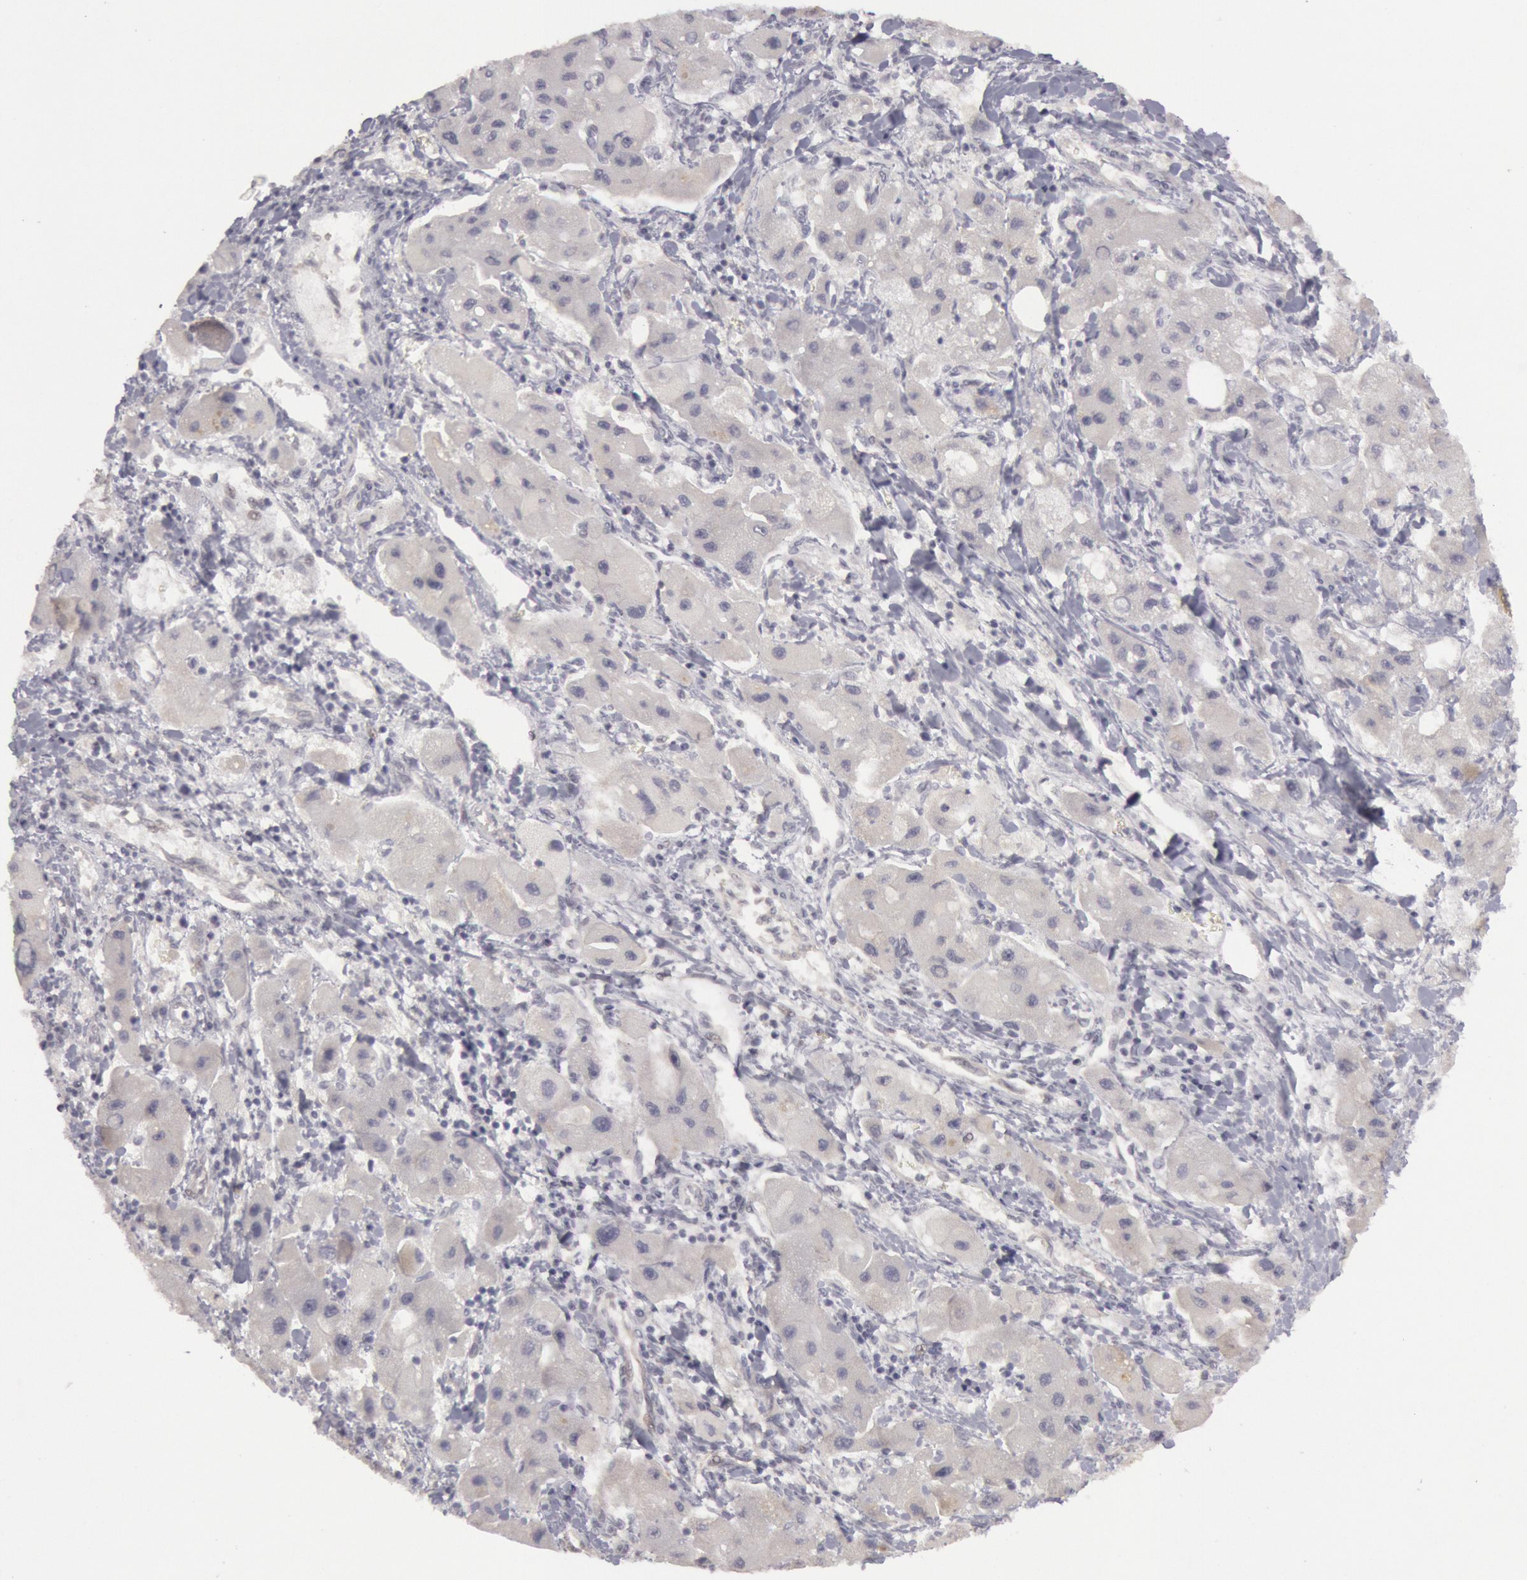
{"staining": {"intensity": "negative", "quantity": "none", "location": "none"}, "tissue": "liver cancer", "cell_type": "Tumor cells", "image_type": "cancer", "snomed": [{"axis": "morphology", "description": "Carcinoma, Hepatocellular, NOS"}, {"axis": "topography", "description": "Liver"}], "caption": "The immunohistochemistry image has no significant staining in tumor cells of hepatocellular carcinoma (liver) tissue.", "gene": "JOSD1", "patient": {"sex": "male", "age": 24}}